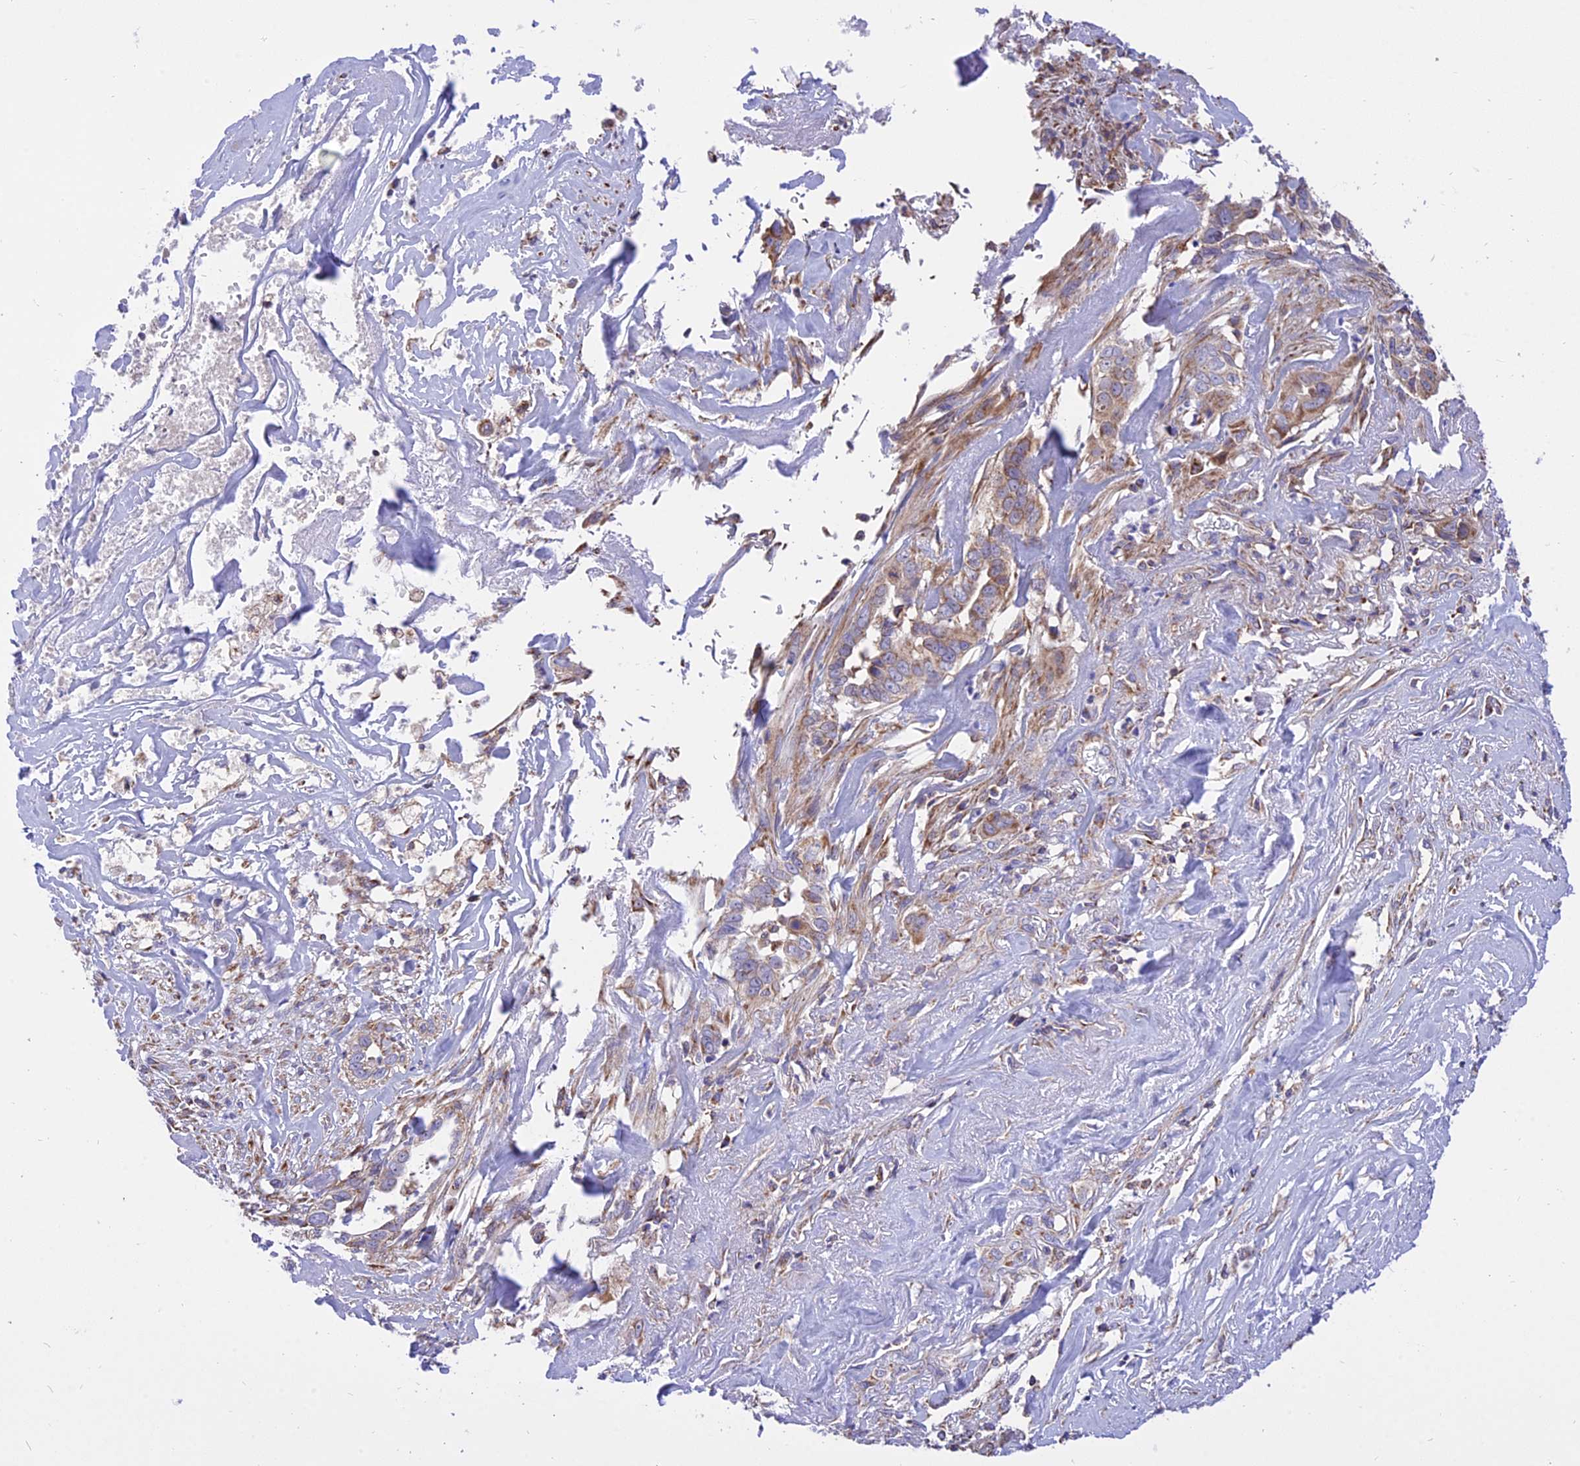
{"staining": {"intensity": "moderate", "quantity": "25%-75%", "location": "cytoplasmic/membranous"}, "tissue": "liver cancer", "cell_type": "Tumor cells", "image_type": "cancer", "snomed": [{"axis": "morphology", "description": "Cholangiocarcinoma"}, {"axis": "topography", "description": "Liver"}], "caption": "Moderate cytoplasmic/membranous positivity for a protein is identified in approximately 25%-75% of tumor cells of cholangiocarcinoma (liver) using IHC.", "gene": "TTC4", "patient": {"sex": "female", "age": 79}}